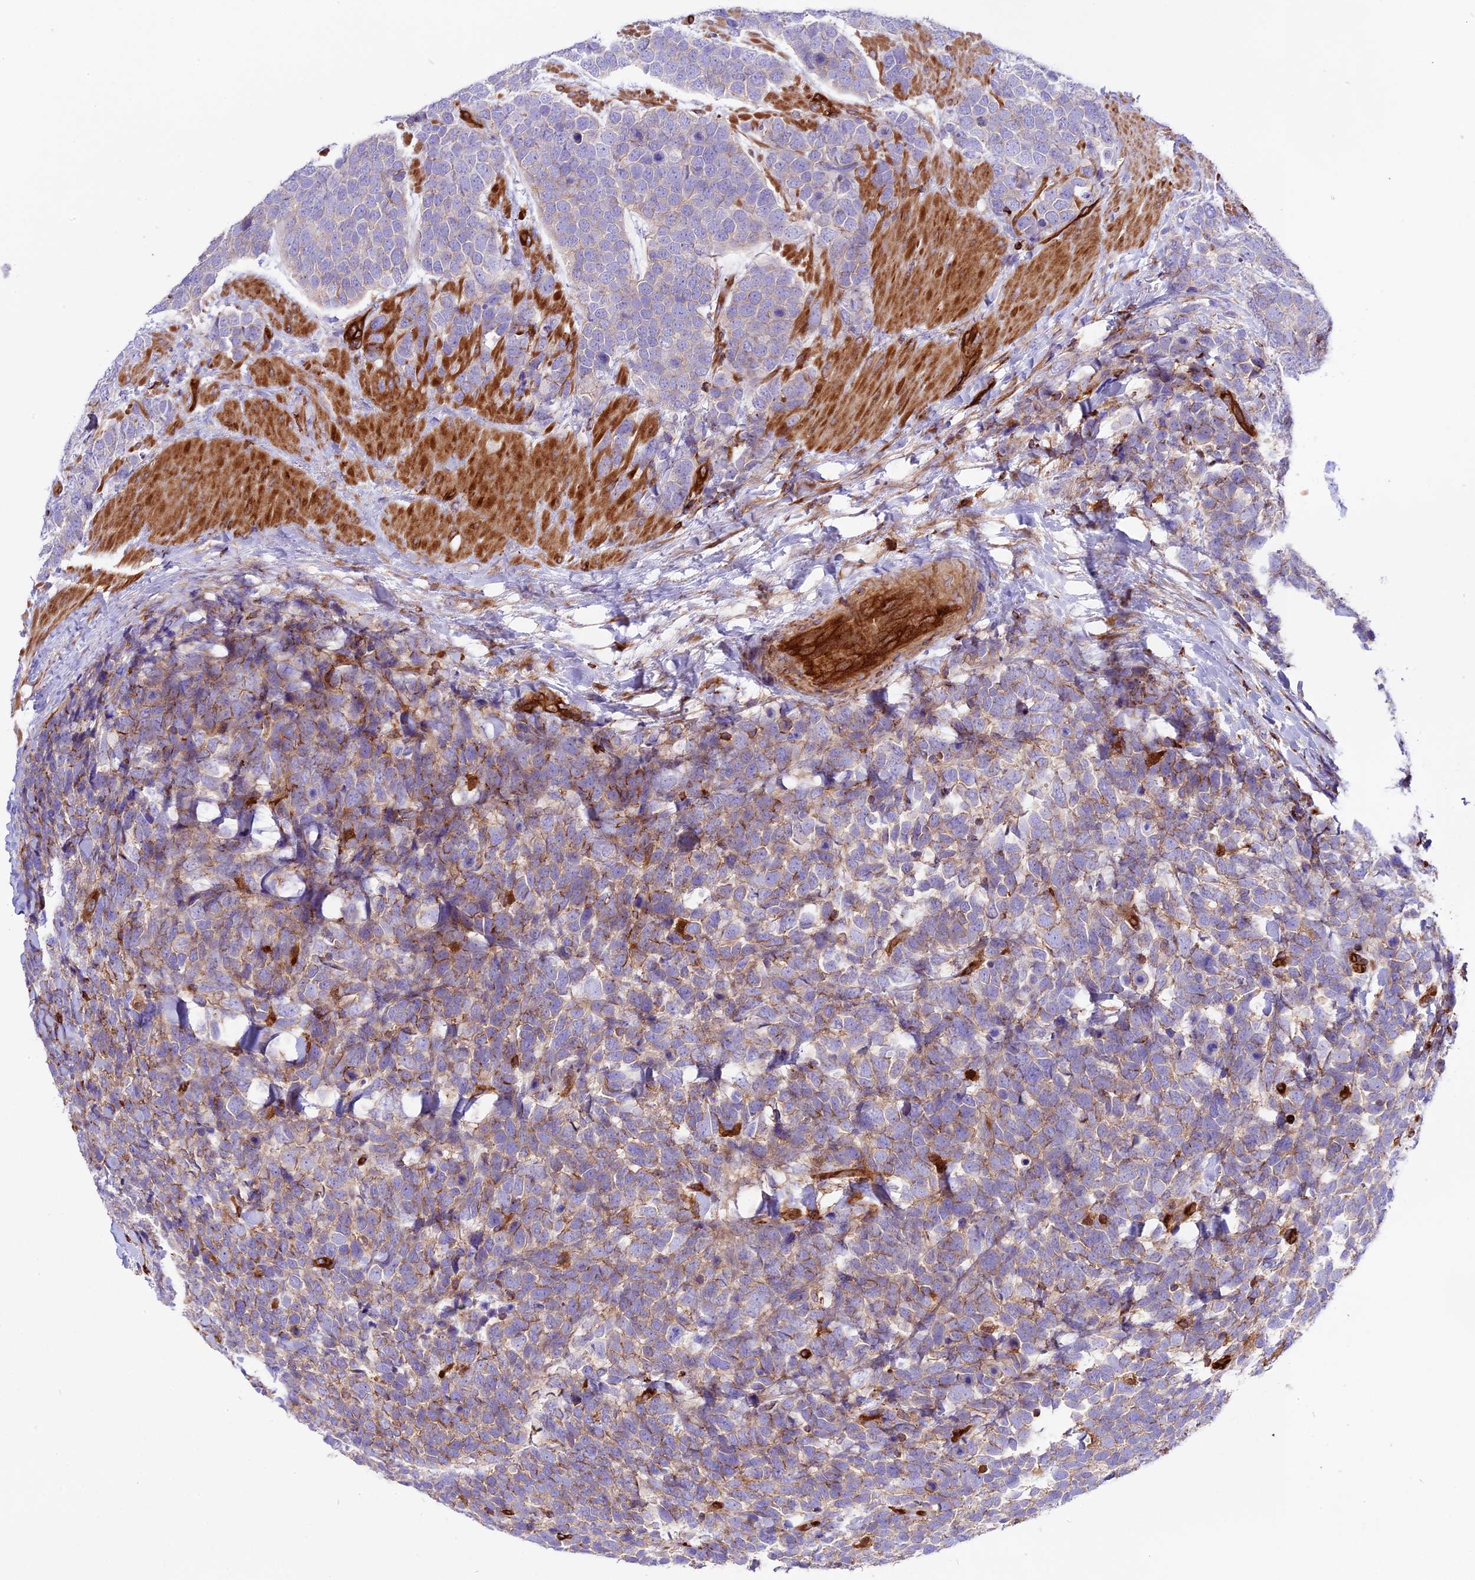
{"staining": {"intensity": "weak", "quantity": "<25%", "location": "cytoplasmic/membranous"}, "tissue": "urothelial cancer", "cell_type": "Tumor cells", "image_type": "cancer", "snomed": [{"axis": "morphology", "description": "Urothelial carcinoma, High grade"}, {"axis": "topography", "description": "Urinary bladder"}], "caption": "This is an immunohistochemistry (IHC) photomicrograph of high-grade urothelial carcinoma. There is no positivity in tumor cells.", "gene": "CD99L2", "patient": {"sex": "female", "age": 82}}